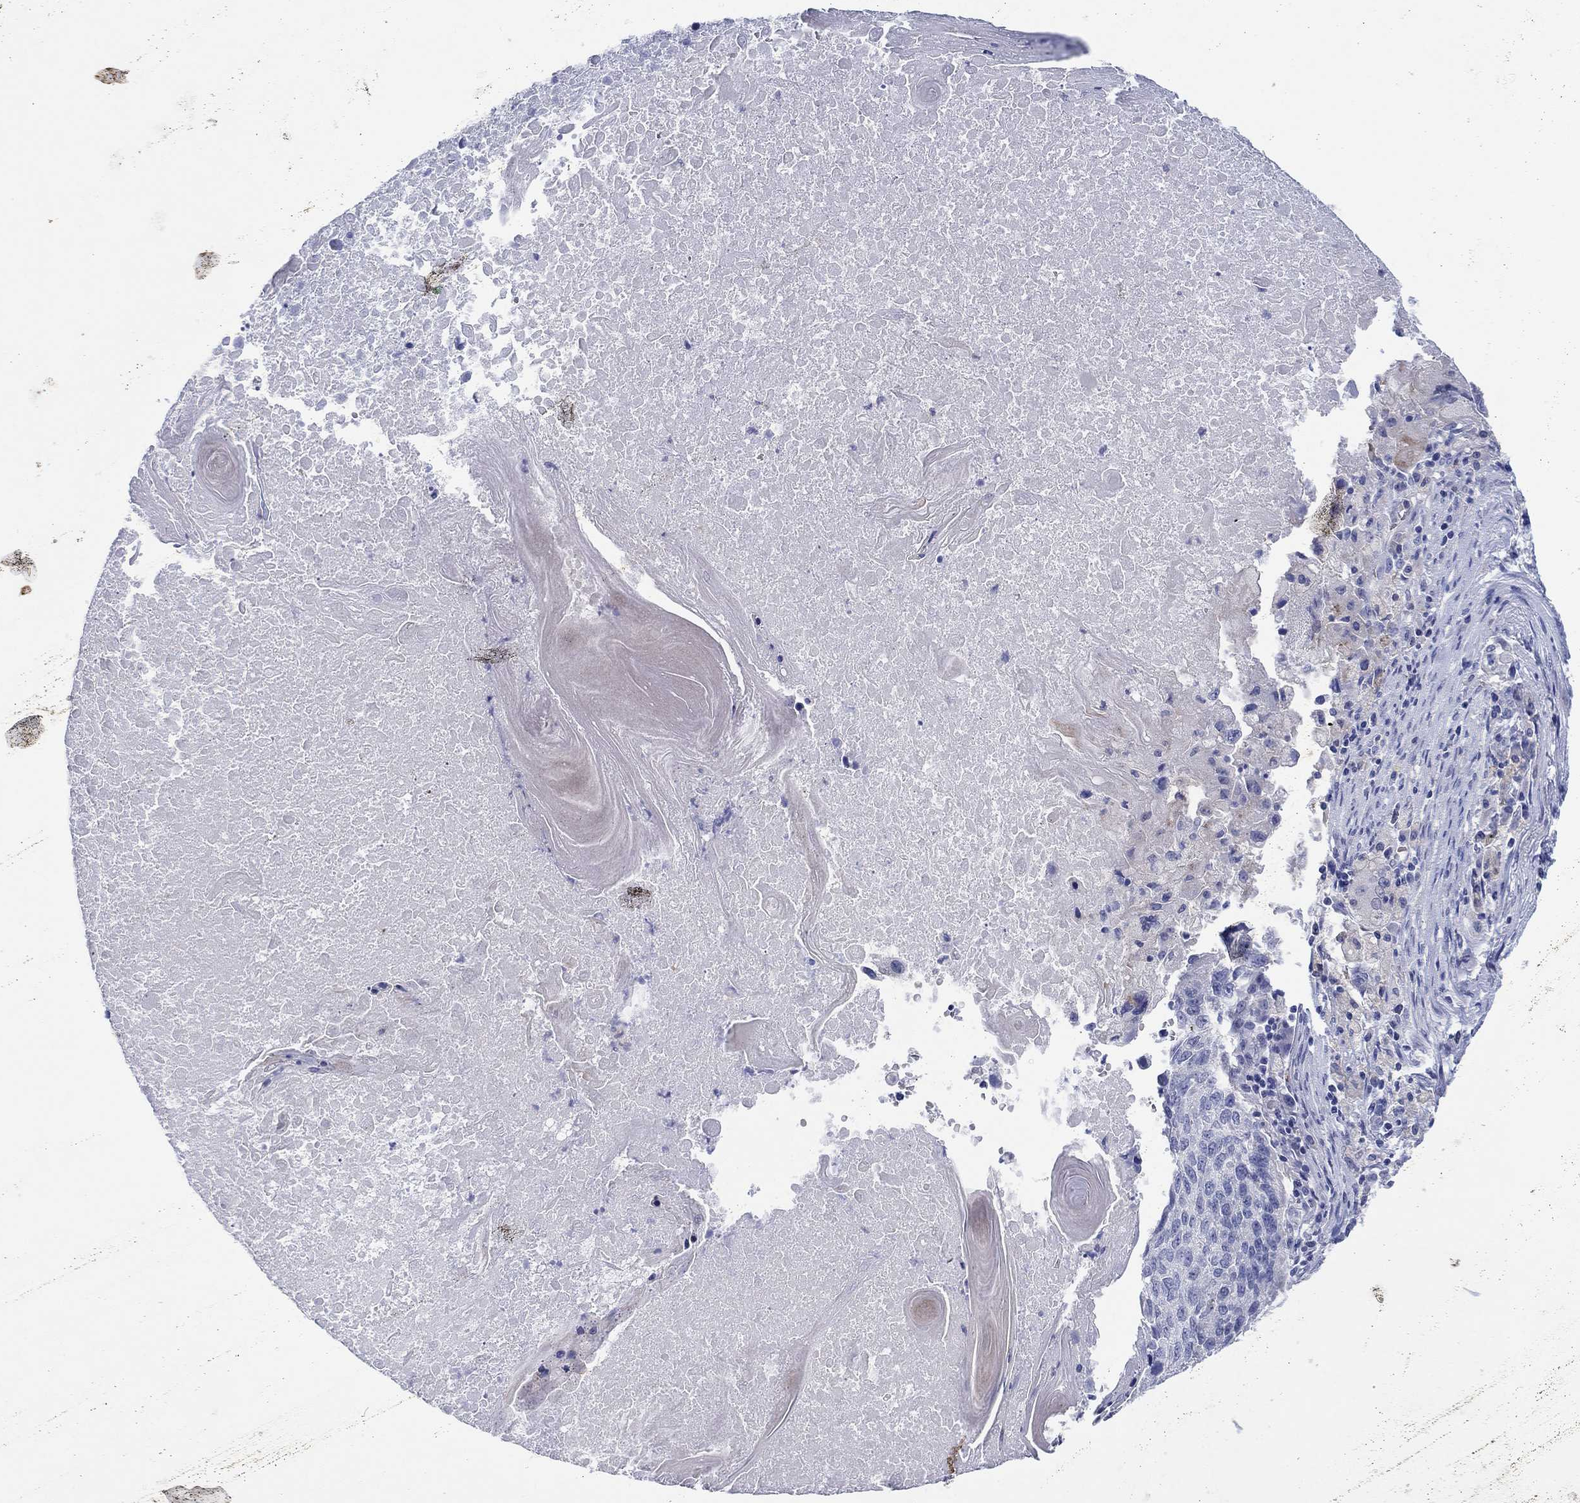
{"staining": {"intensity": "negative", "quantity": "none", "location": "none"}, "tissue": "lung cancer", "cell_type": "Tumor cells", "image_type": "cancer", "snomed": [{"axis": "morphology", "description": "Squamous cell carcinoma, NOS"}, {"axis": "topography", "description": "Lung"}], "caption": "High magnification brightfield microscopy of squamous cell carcinoma (lung) stained with DAB (brown) and counterstained with hematoxylin (blue): tumor cells show no significant staining. (Immunohistochemistry (ihc), brightfield microscopy, high magnification).", "gene": "HDC", "patient": {"sex": "male", "age": 73}}